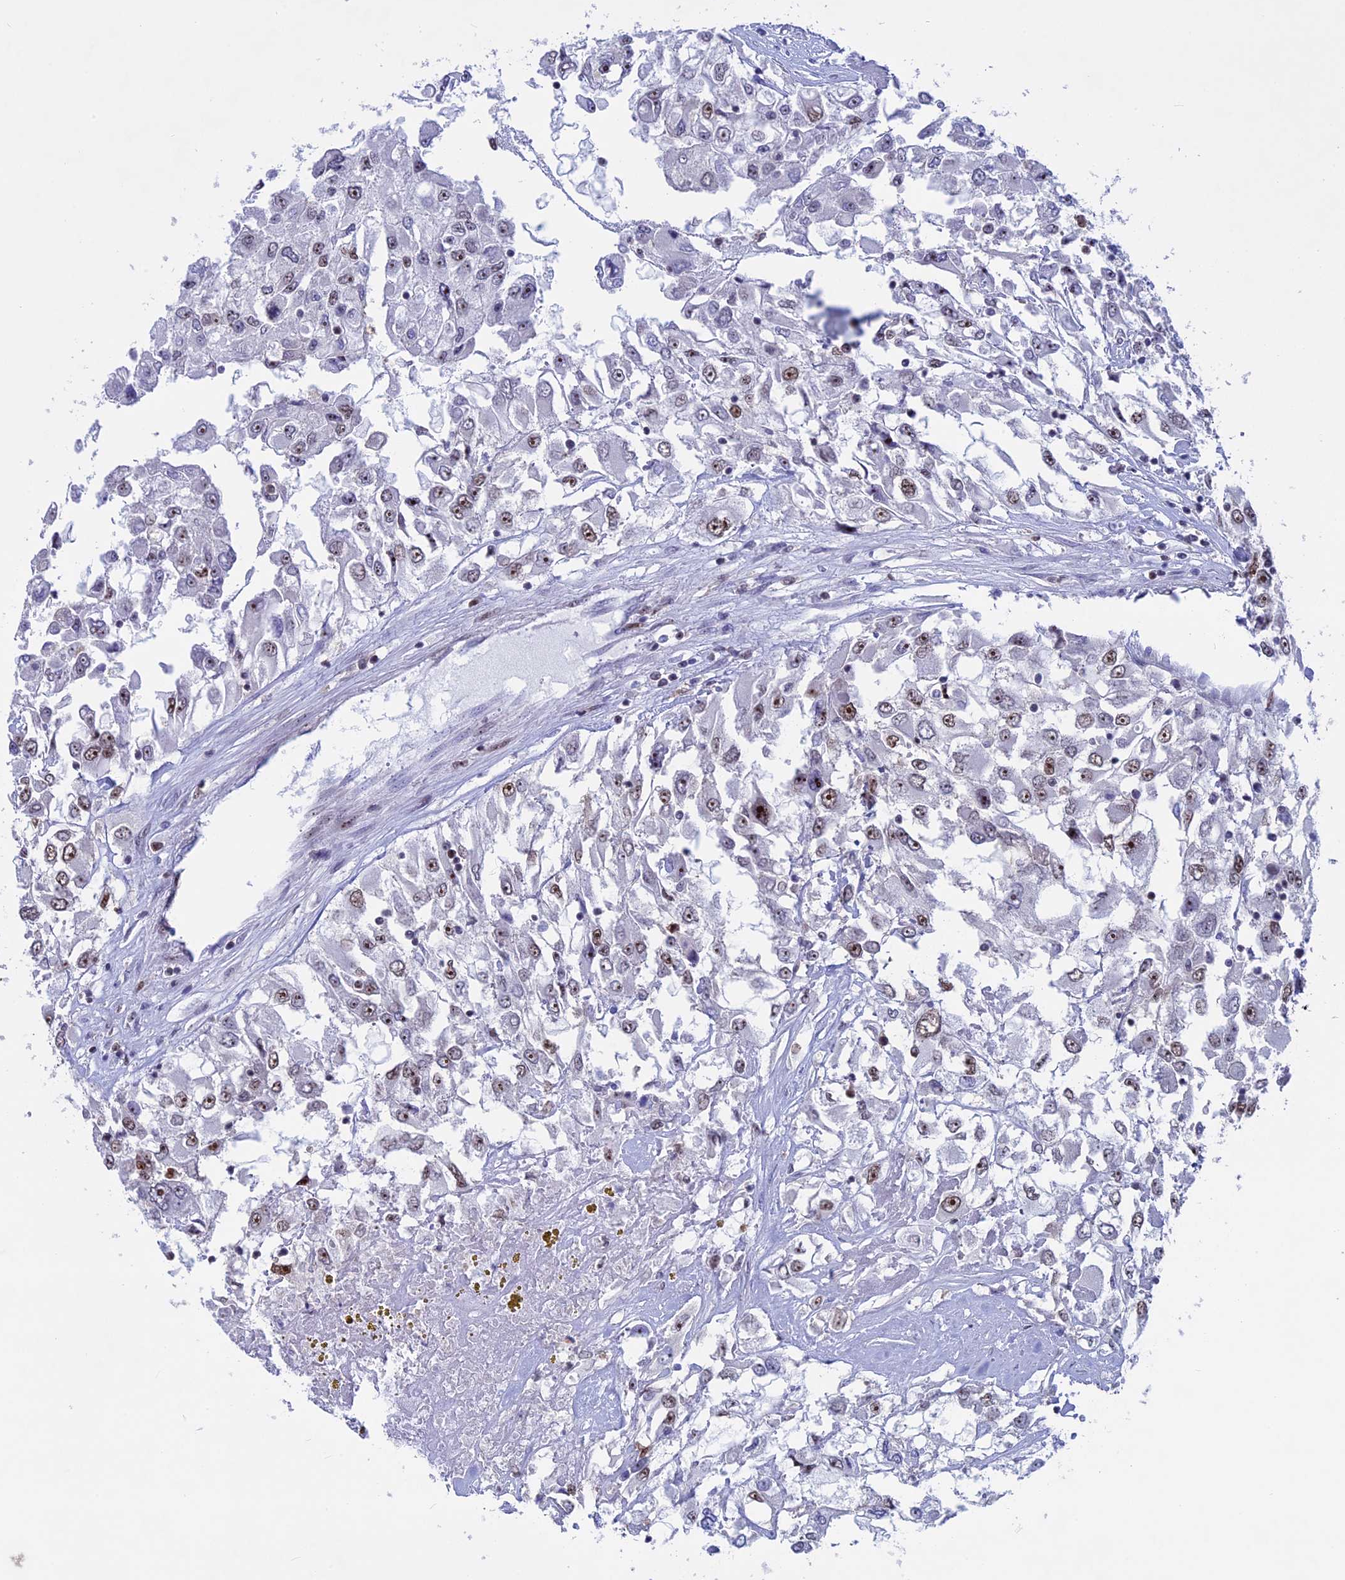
{"staining": {"intensity": "weak", "quantity": "25%-75%", "location": "nuclear"}, "tissue": "renal cancer", "cell_type": "Tumor cells", "image_type": "cancer", "snomed": [{"axis": "morphology", "description": "Adenocarcinoma, NOS"}, {"axis": "topography", "description": "Kidney"}], "caption": "Renal cancer tissue reveals weak nuclear staining in approximately 25%-75% of tumor cells, visualized by immunohistochemistry.", "gene": "CCDC86", "patient": {"sex": "female", "age": 52}}